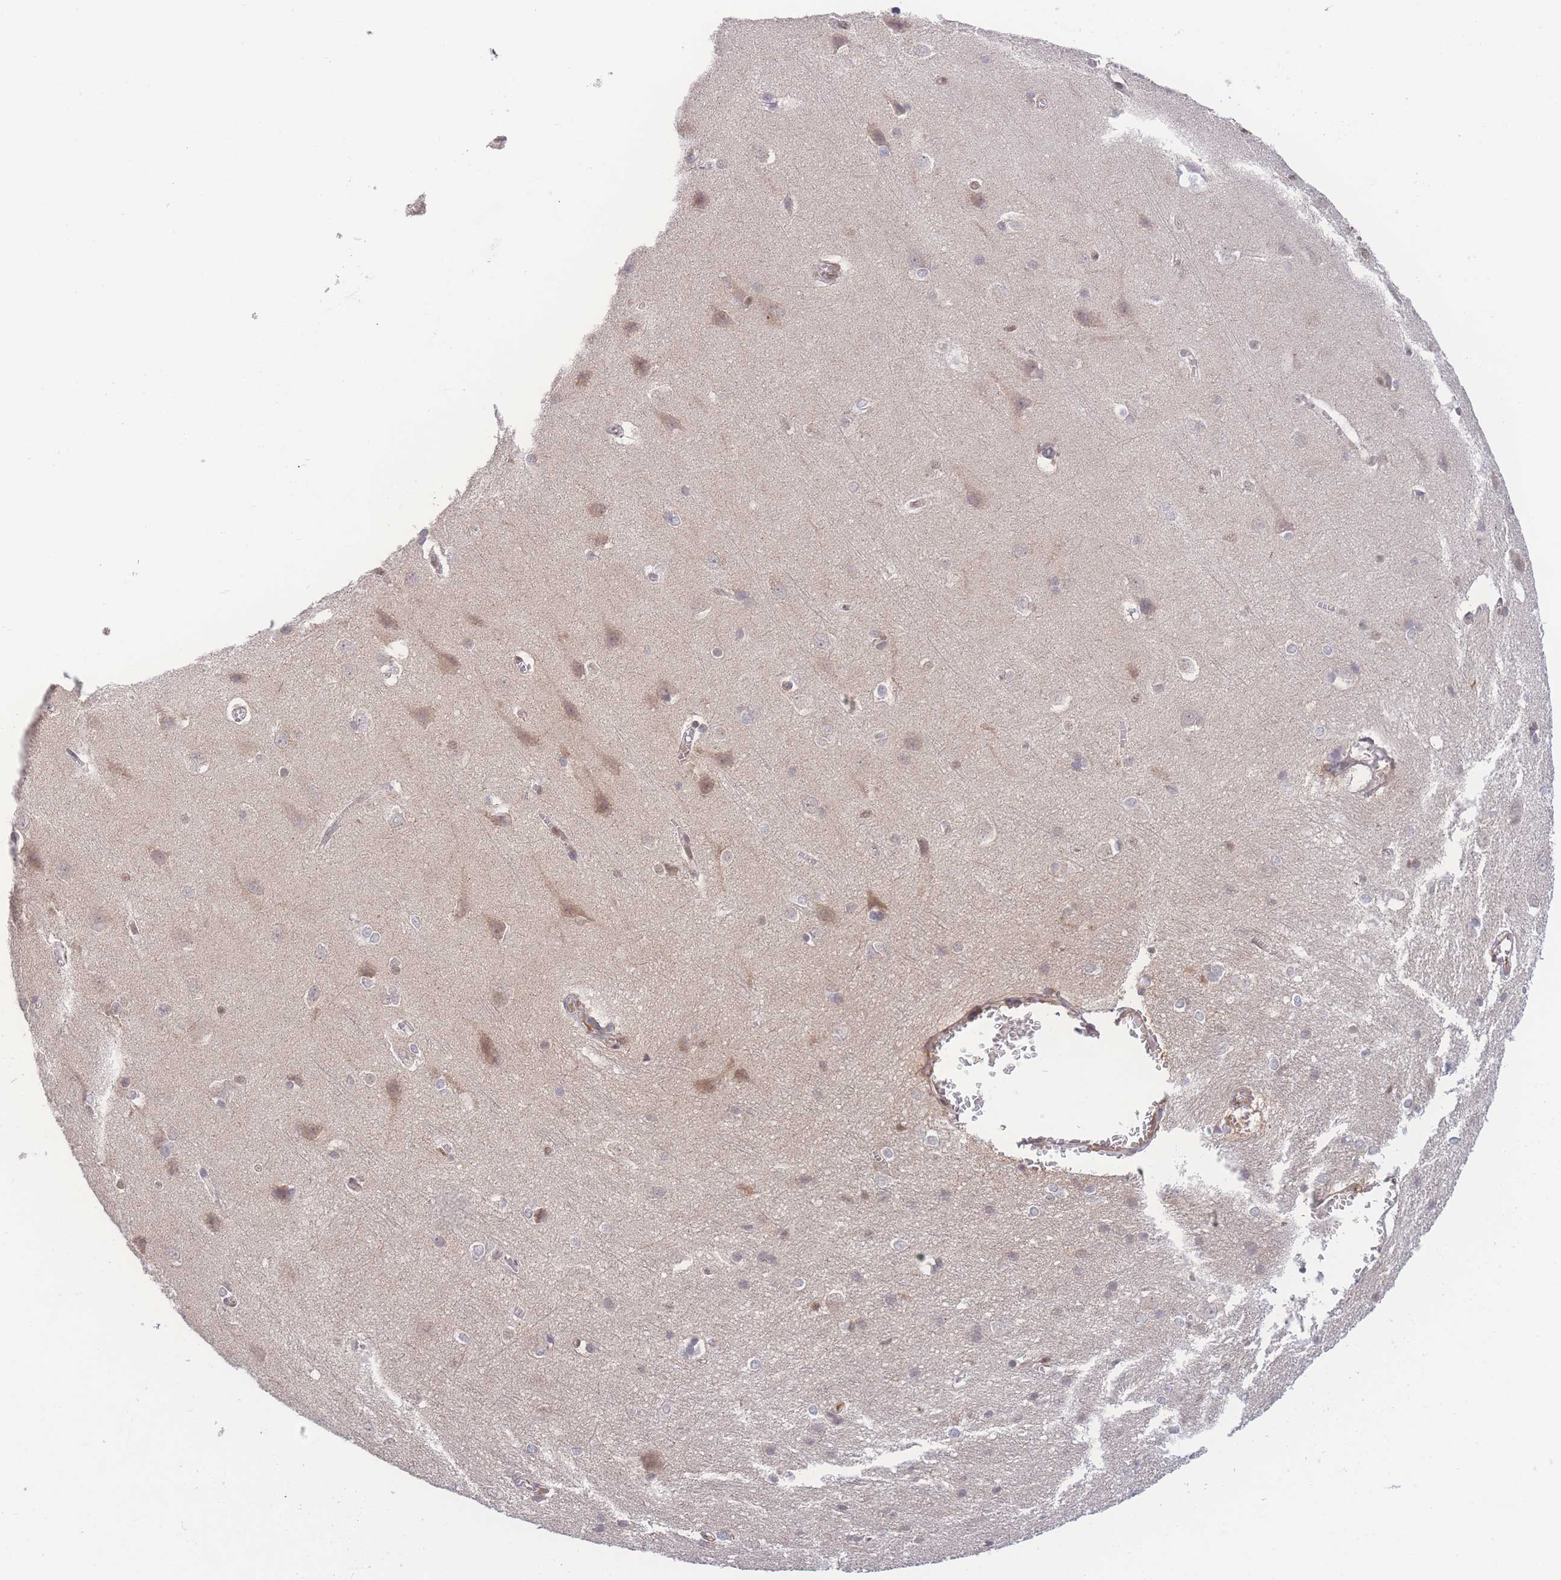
{"staining": {"intensity": "weak", "quantity": "25%-75%", "location": "cytoplasmic/membranous"}, "tissue": "cerebral cortex", "cell_type": "Endothelial cells", "image_type": "normal", "snomed": [{"axis": "morphology", "description": "Normal tissue, NOS"}, {"axis": "topography", "description": "Cerebral cortex"}], "caption": "The photomicrograph exhibits staining of benign cerebral cortex, revealing weak cytoplasmic/membranous protein positivity (brown color) within endothelial cells. (IHC, brightfield microscopy, high magnification).", "gene": "RAVER1", "patient": {"sex": "male", "age": 37}}